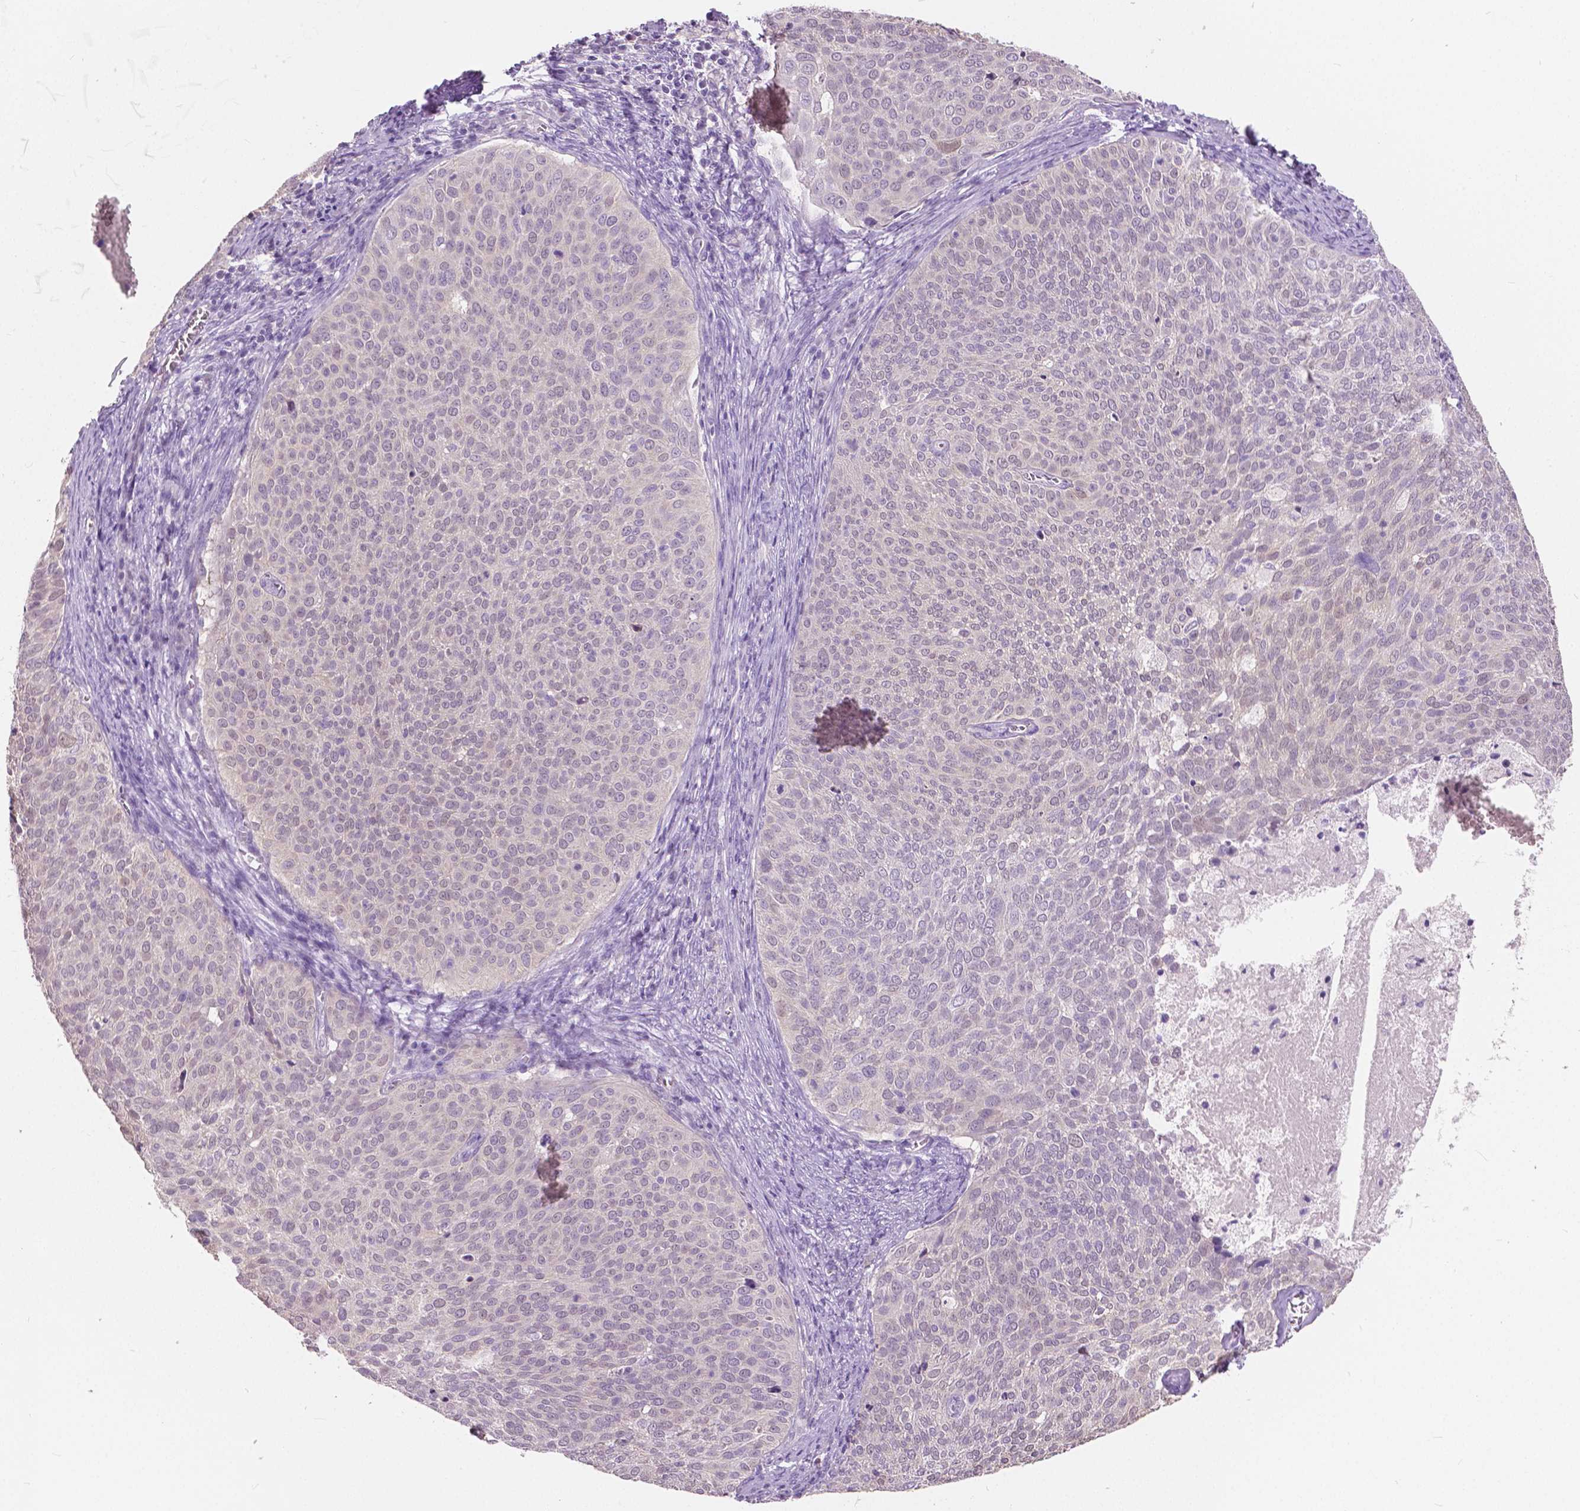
{"staining": {"intensity": "negative", "quantity": "none", "location": "none"}, "tissue": "cervical cancer", "cell_type": "Tumor cells", "image_type": "cancer", "snomed": [{"axis": "morphology", "description": "Squamous cell carcinoma, NOS"}, {"axis": "topography", "description": "Cervix"}], "caption": "Tumor cells show no significant protein expression in cervical squamous cell carcinoma.", "gene": "TKFC", "patient": {"sex": "female", "age": 39}}